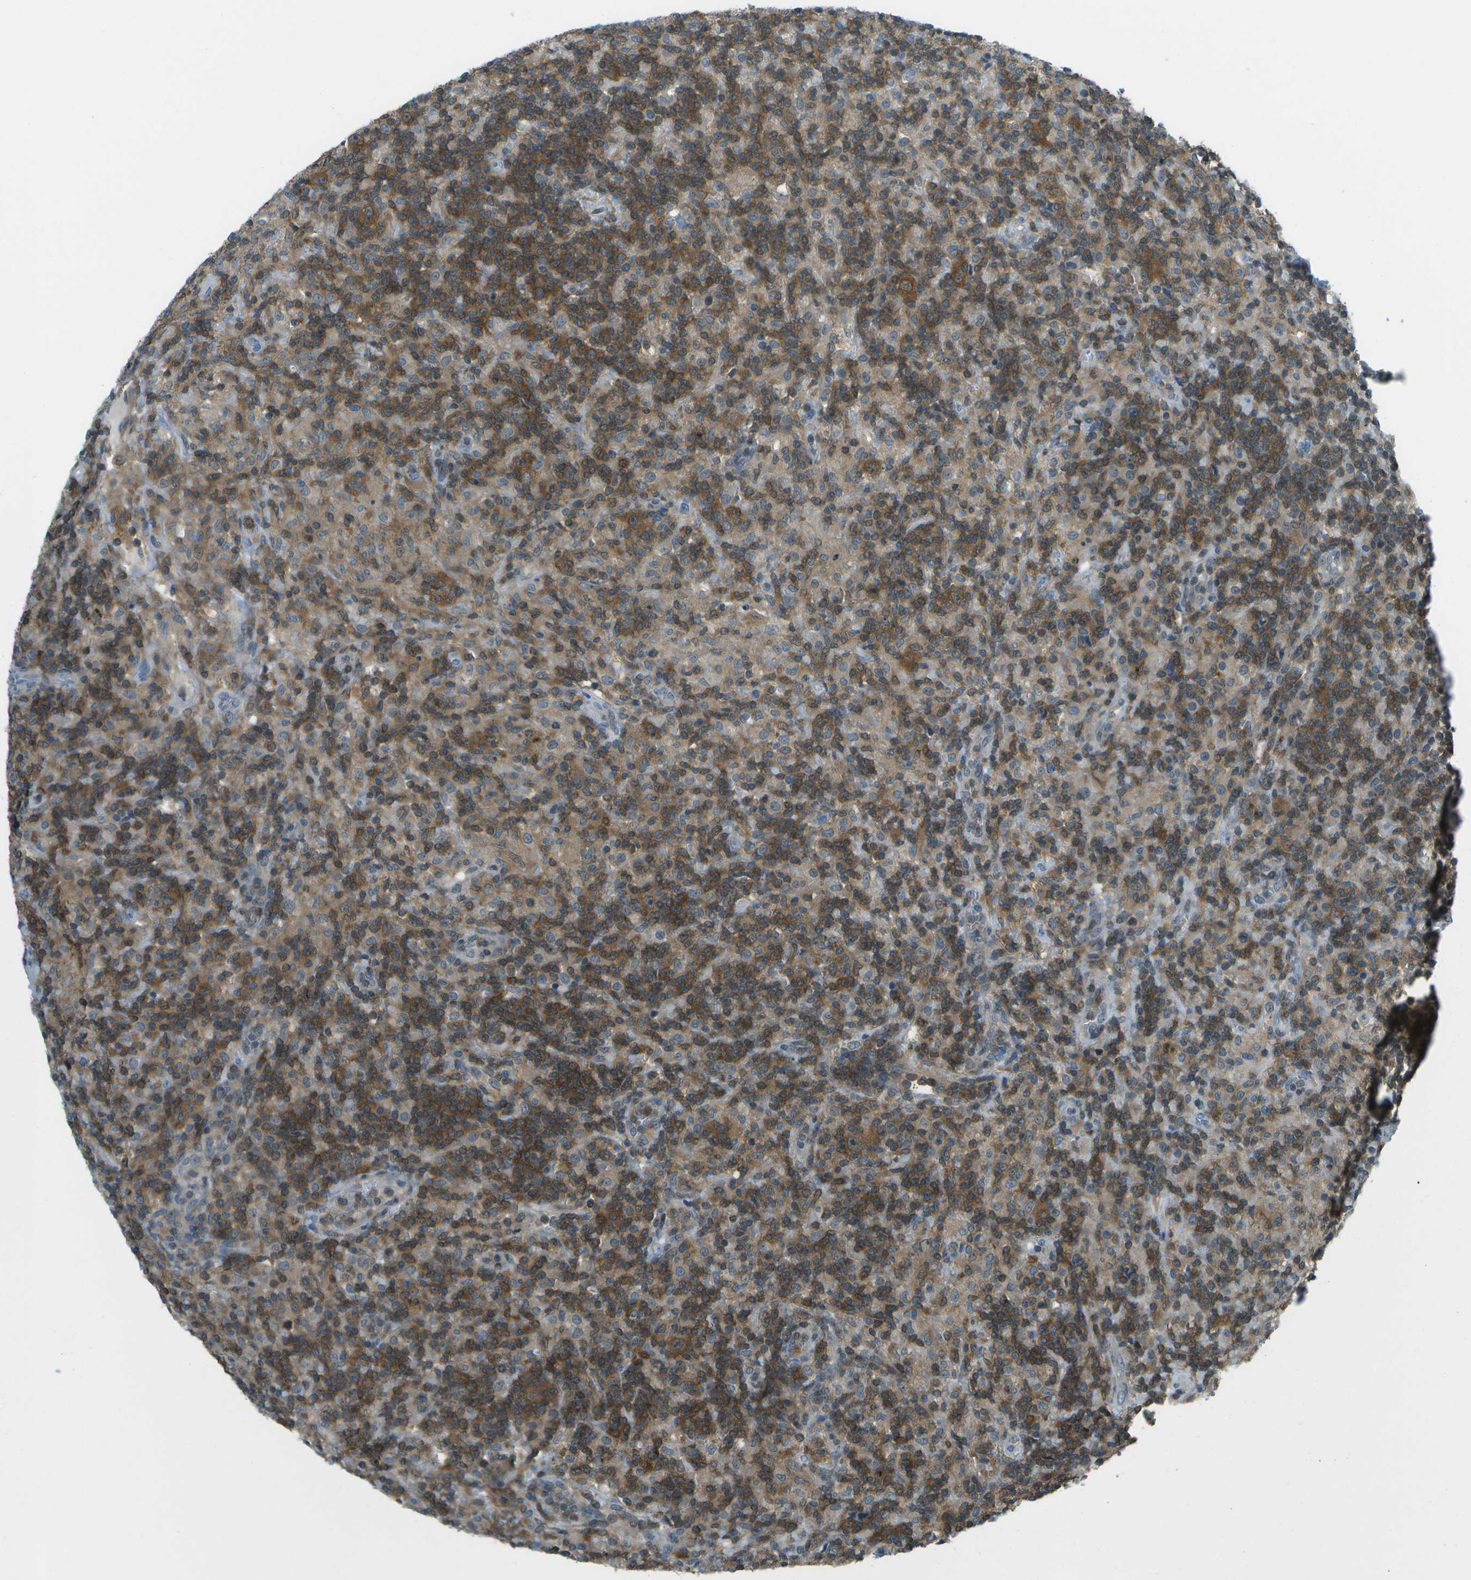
{"staining": {"intensity": "strong", "quantity": ">75%", "location": "cytoplasmic/membranous"}, "tissue": "lymphoma", "cell_type": "Tumor cells", "image_type": "cancer", "snomed": [{"axis": "morphology", "description": "Hodgkin's disease, NOS"}, {"axis": "topography", "description": "Lymph node"}], "caption": "IHC staining of Hodgkin's disease, which shows high levels of strong cytoplasmic/membranous expression in approximately >75% of tumor cells indicating strong cytoplasmic/membranous protein staining. The staining was performed using DAB (3,3'-diaminobenzidine) (brown) for protein detection and nuclei were counterstained in hematoxylin (blue).", "gene": "CDH23", "patient": {"sex": "male", "age": 70}}